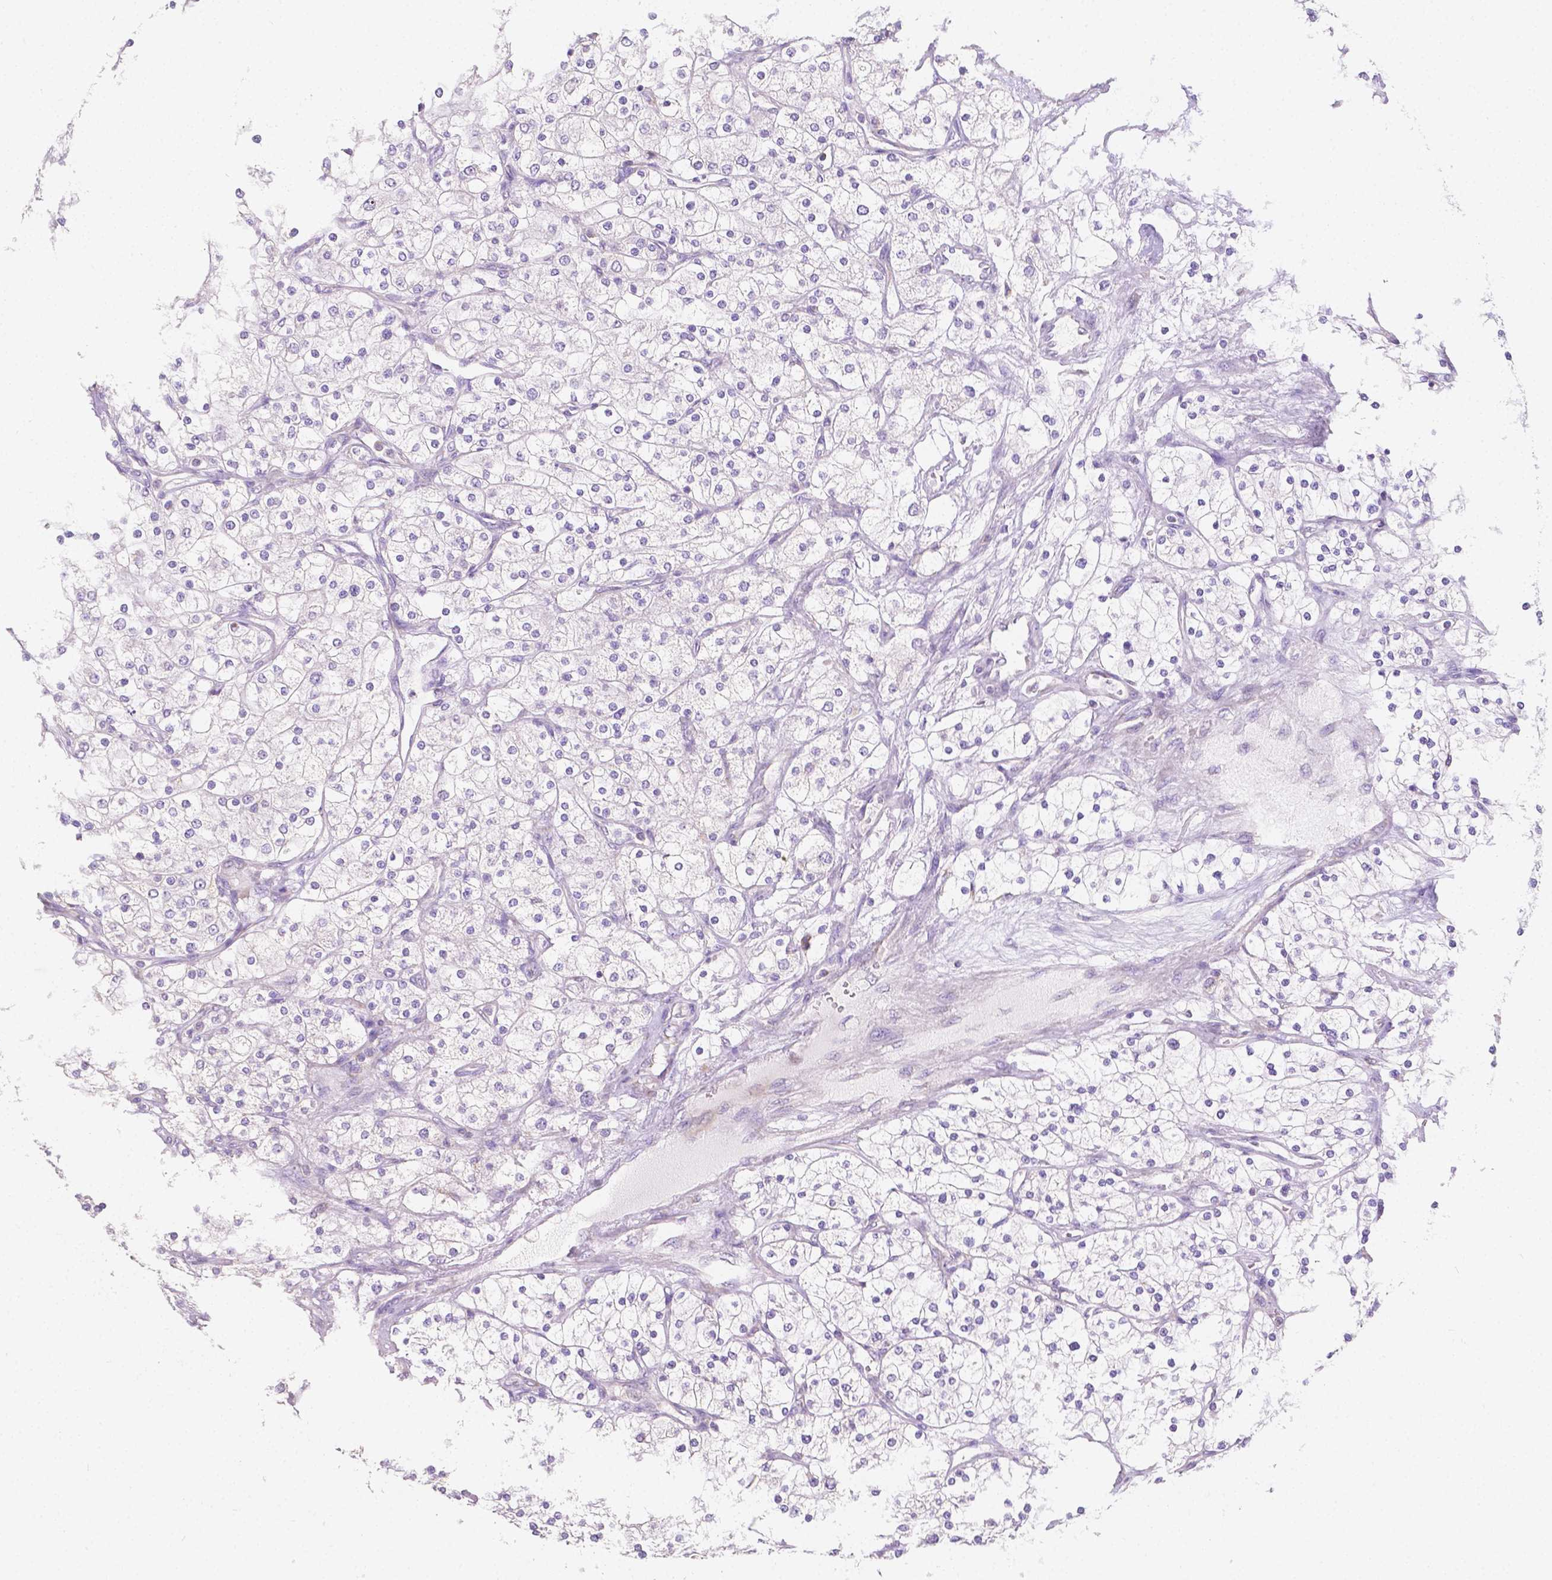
{"staining": {"intensity": "negative", "quantity": "none", "location": "none"}, "tissue": "renal cancer", "cell_type": "Tumor cells", "image_type": "cancer", "snomed": [{"axis": "morphology", "description": "Adenocarcinoma, NOS"}, {"axis": "topography", "description": "Kidney"}], "caption": "Human renal cancer stained for a protein using immunohistochemistry (IHC) reveals no positivity in tumor cells.", "gene": "TMEM130", "patient": {"sex": "male", "age": 80}}